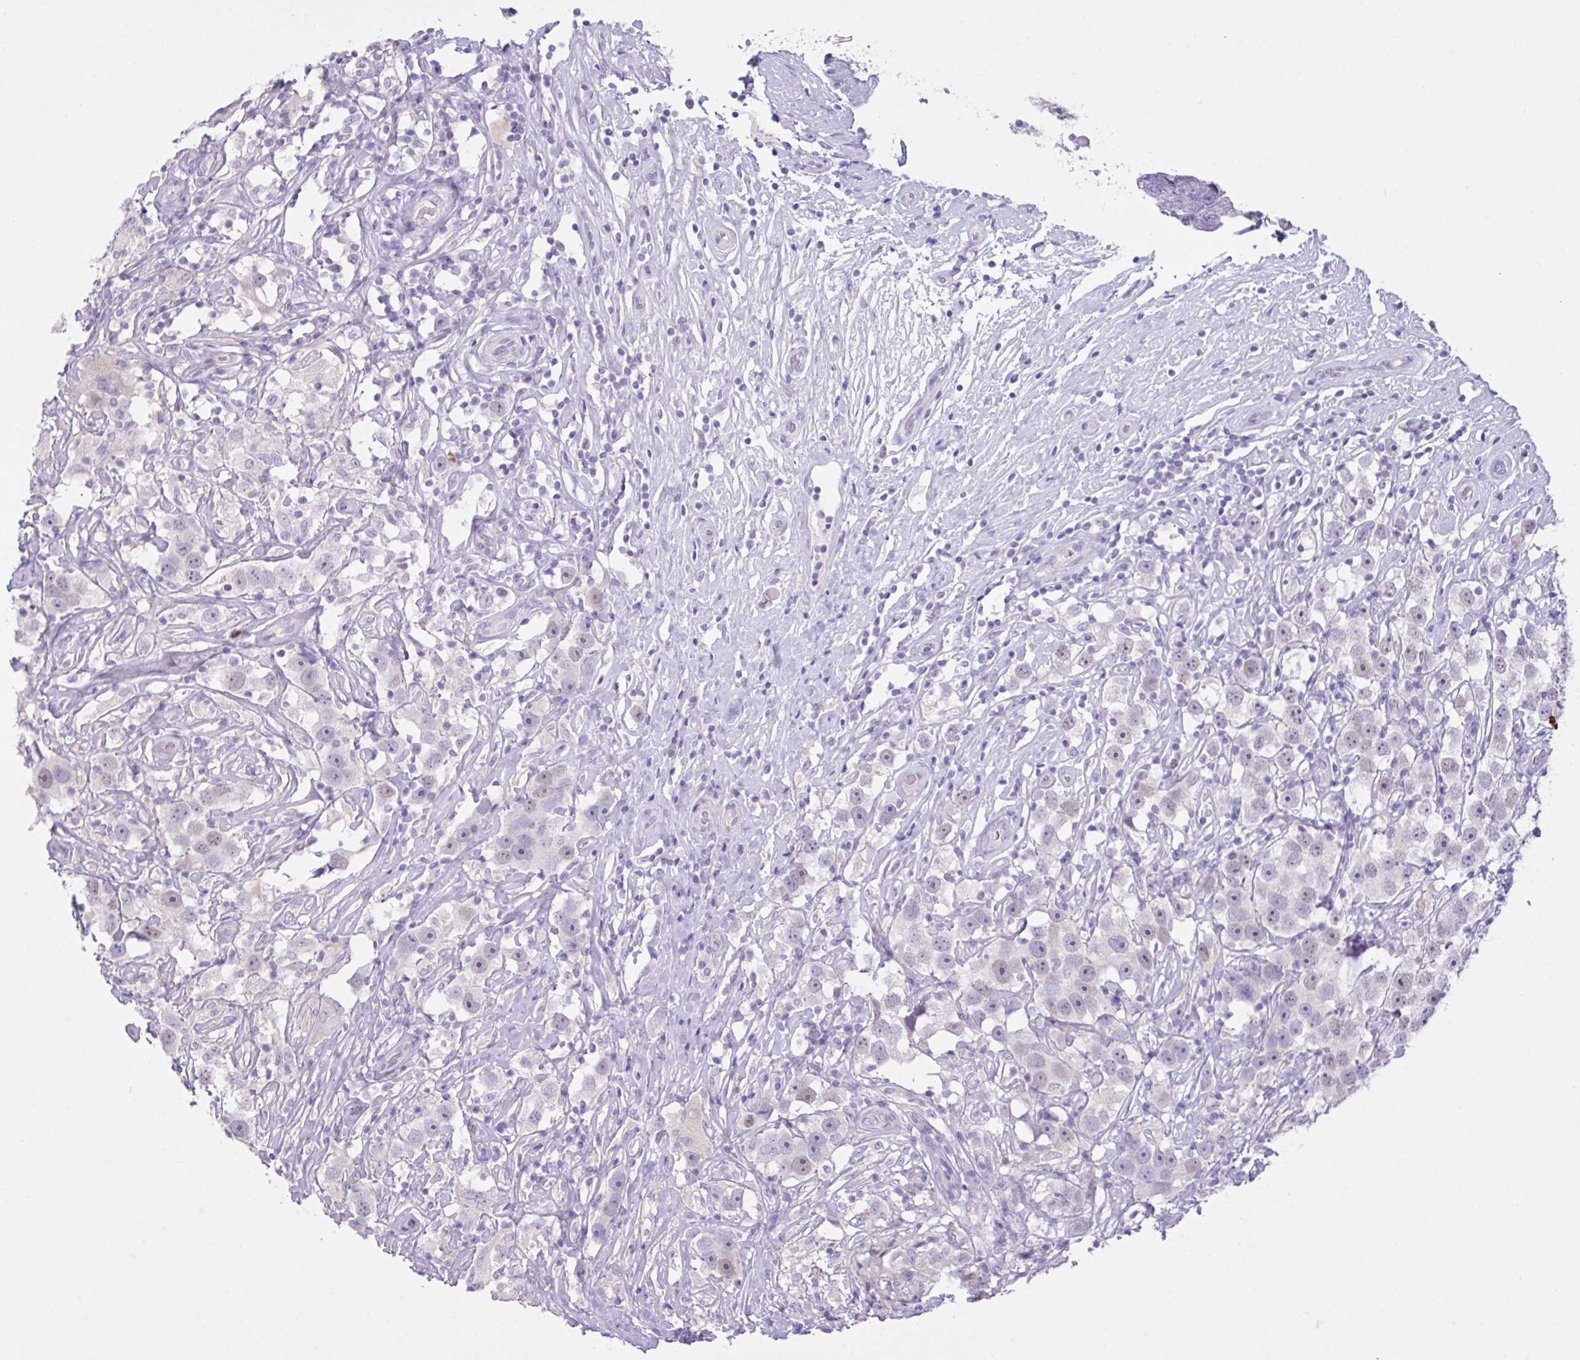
{"staining": {"intensity": "weak", "quantity": "25%-75%", "location": "nuclear"}, "tissue": "testis cancer", "cell_type": "Tumor cells", "image_type": "cancer", "snomed": [{"axis": "morphology", "description": "Seminoma, NOS"}, {"axis": "topography", "description": "Testis"}], "caption": "IHC micrograph of human testis cancer (seminoma) stained for a protein (brown), which exhibits low levels of weak nuclear positivity in approximately 25%-75% of tumor cells.", "gene": "CST11", "patient": {"sex": "male", "age": 49}}